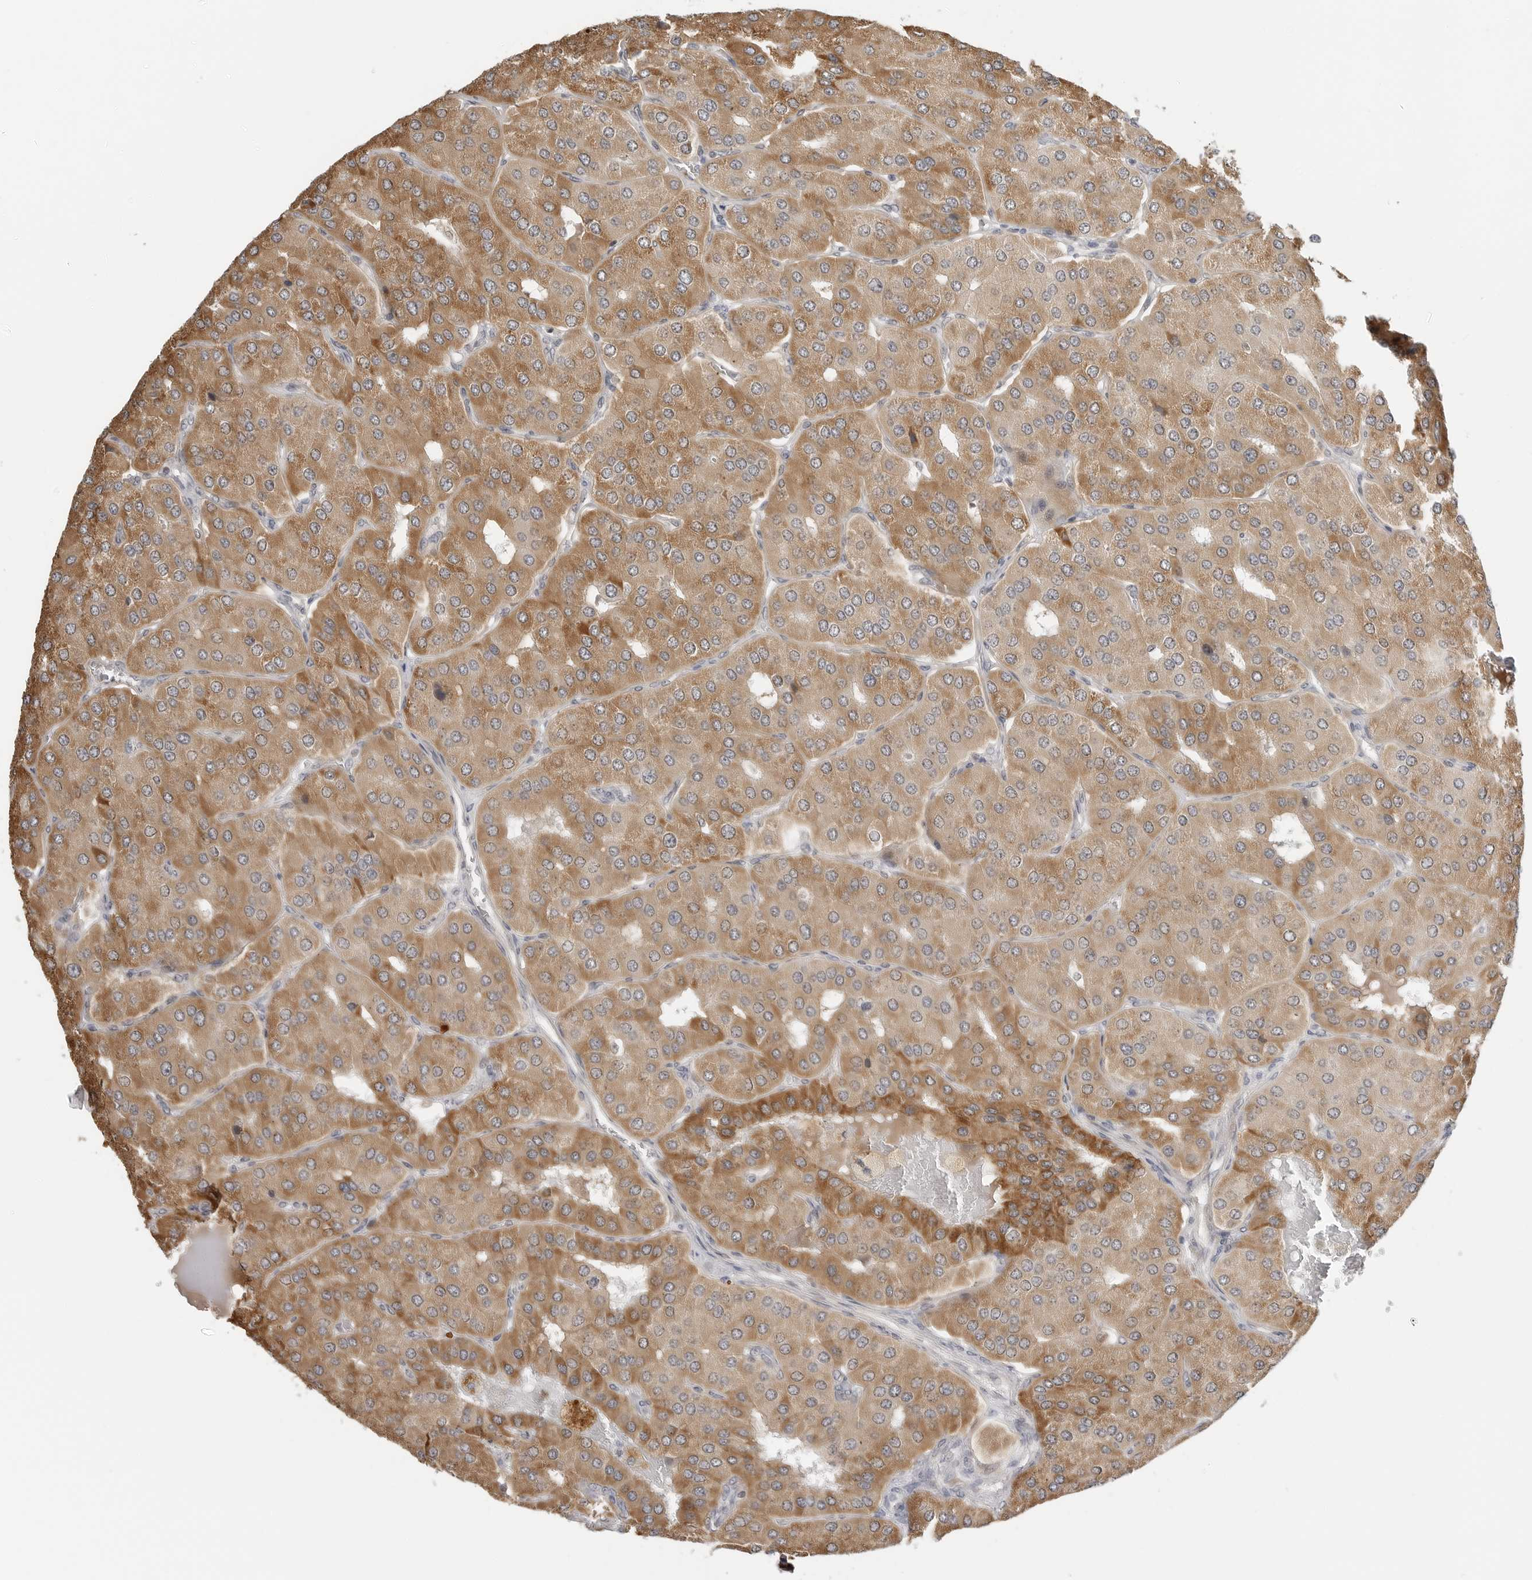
{"staining": {"intensity": "moderate", "quantity": ">75%", "location": "cytoplasmic/membranous"}, "tissue": "parathyroid gland", "cell_type": "Glandular cells", "image_type": "normal", "snomed": [{"axis": "morphology", "description": "Normal tissue, NOS"}, {"axis": "morphology", "description": "Adenoma, NOS"}, {"axis": "topography", "description": "Parathyroid gland"}], "caption": "Brown immunohistochemical staining in benign human parathyroid gland demonstrates moderate cytoplasmic/membranous expression in about >75% of glandular cells. (brown staining indicates protein expression, while blue staining denotes nuclei).", "gene": "PEX2", "patient": {"sex": "female", "age": 86}}